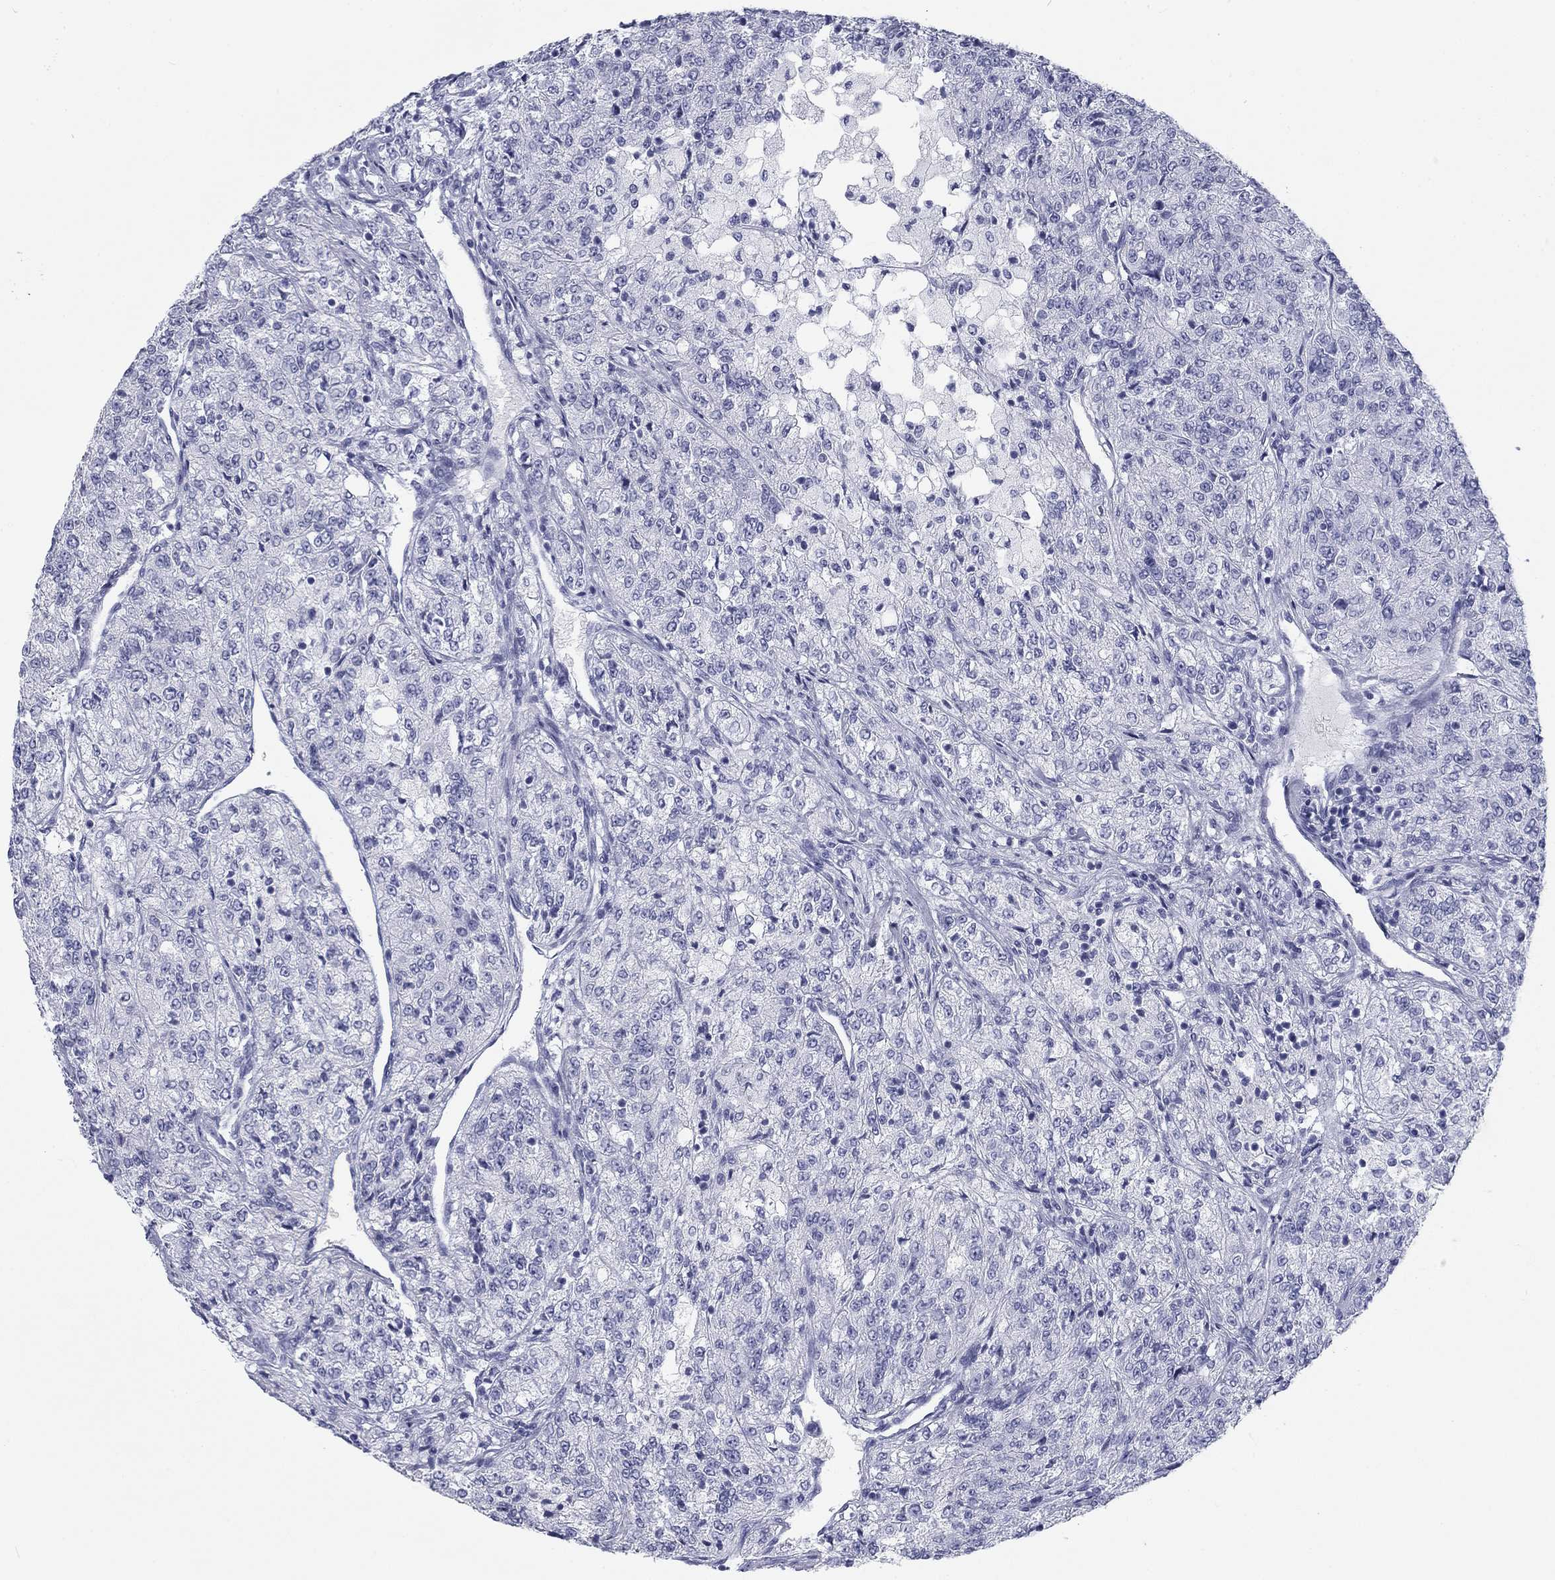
{"staining": {"intensity": "negative", "quantity": "none", "location": "none"}, "tissue": "renal cancer", "cell_type": "Tumor cells", "image_type": "cancer", "snomed": [{"axis": "morphology", "description": "Adenocarcinoma, NOS"}, {"axis": "topography", "description": "Kidney"}], "caption": "There is no significant positivity in tumor cells of renal cancer.", "gene": "CALB1", "patient": {"sex": "female", "age": 63}}